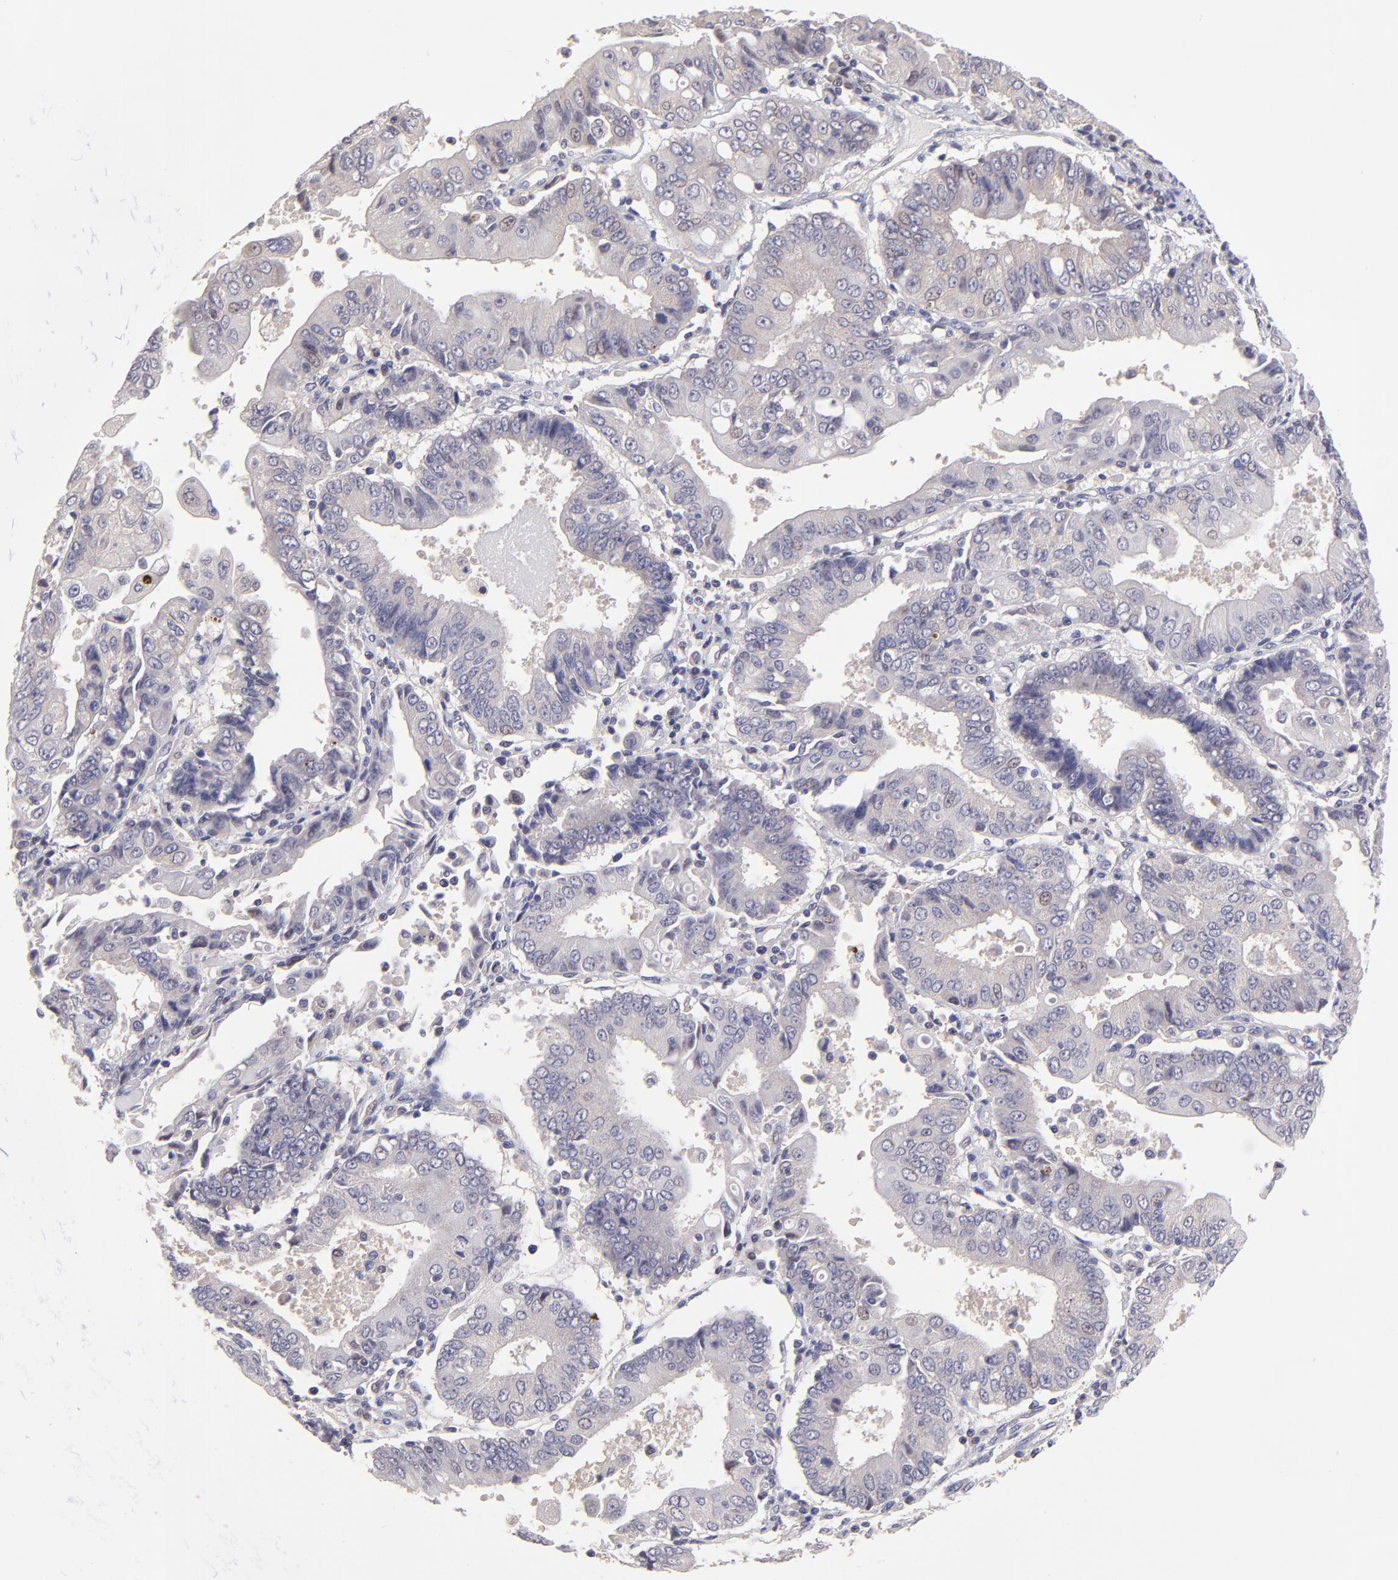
{"staining": {"intensity": "negative", "quantity": "none", "location": "none"}, "tissue": "endometrial cancer", "cell_type": "Tumor cells", "image_type": "cancer", "snomed": [{"axis": "morphology", "description": "Adenocarcinoma, NOS"}, {"axis": "topography", "description": "Endometrium"}], "caption": "The photomicrograph shows no significant positivity in tumor cells of endometrial cancer. (Stains: DAB immunohistochemistry with hematoxylin counter stain, Microscopy: brightfield microscopy at high magnification).", "gene": "NSF", "patient": {"sex": "female", "age": 75}}